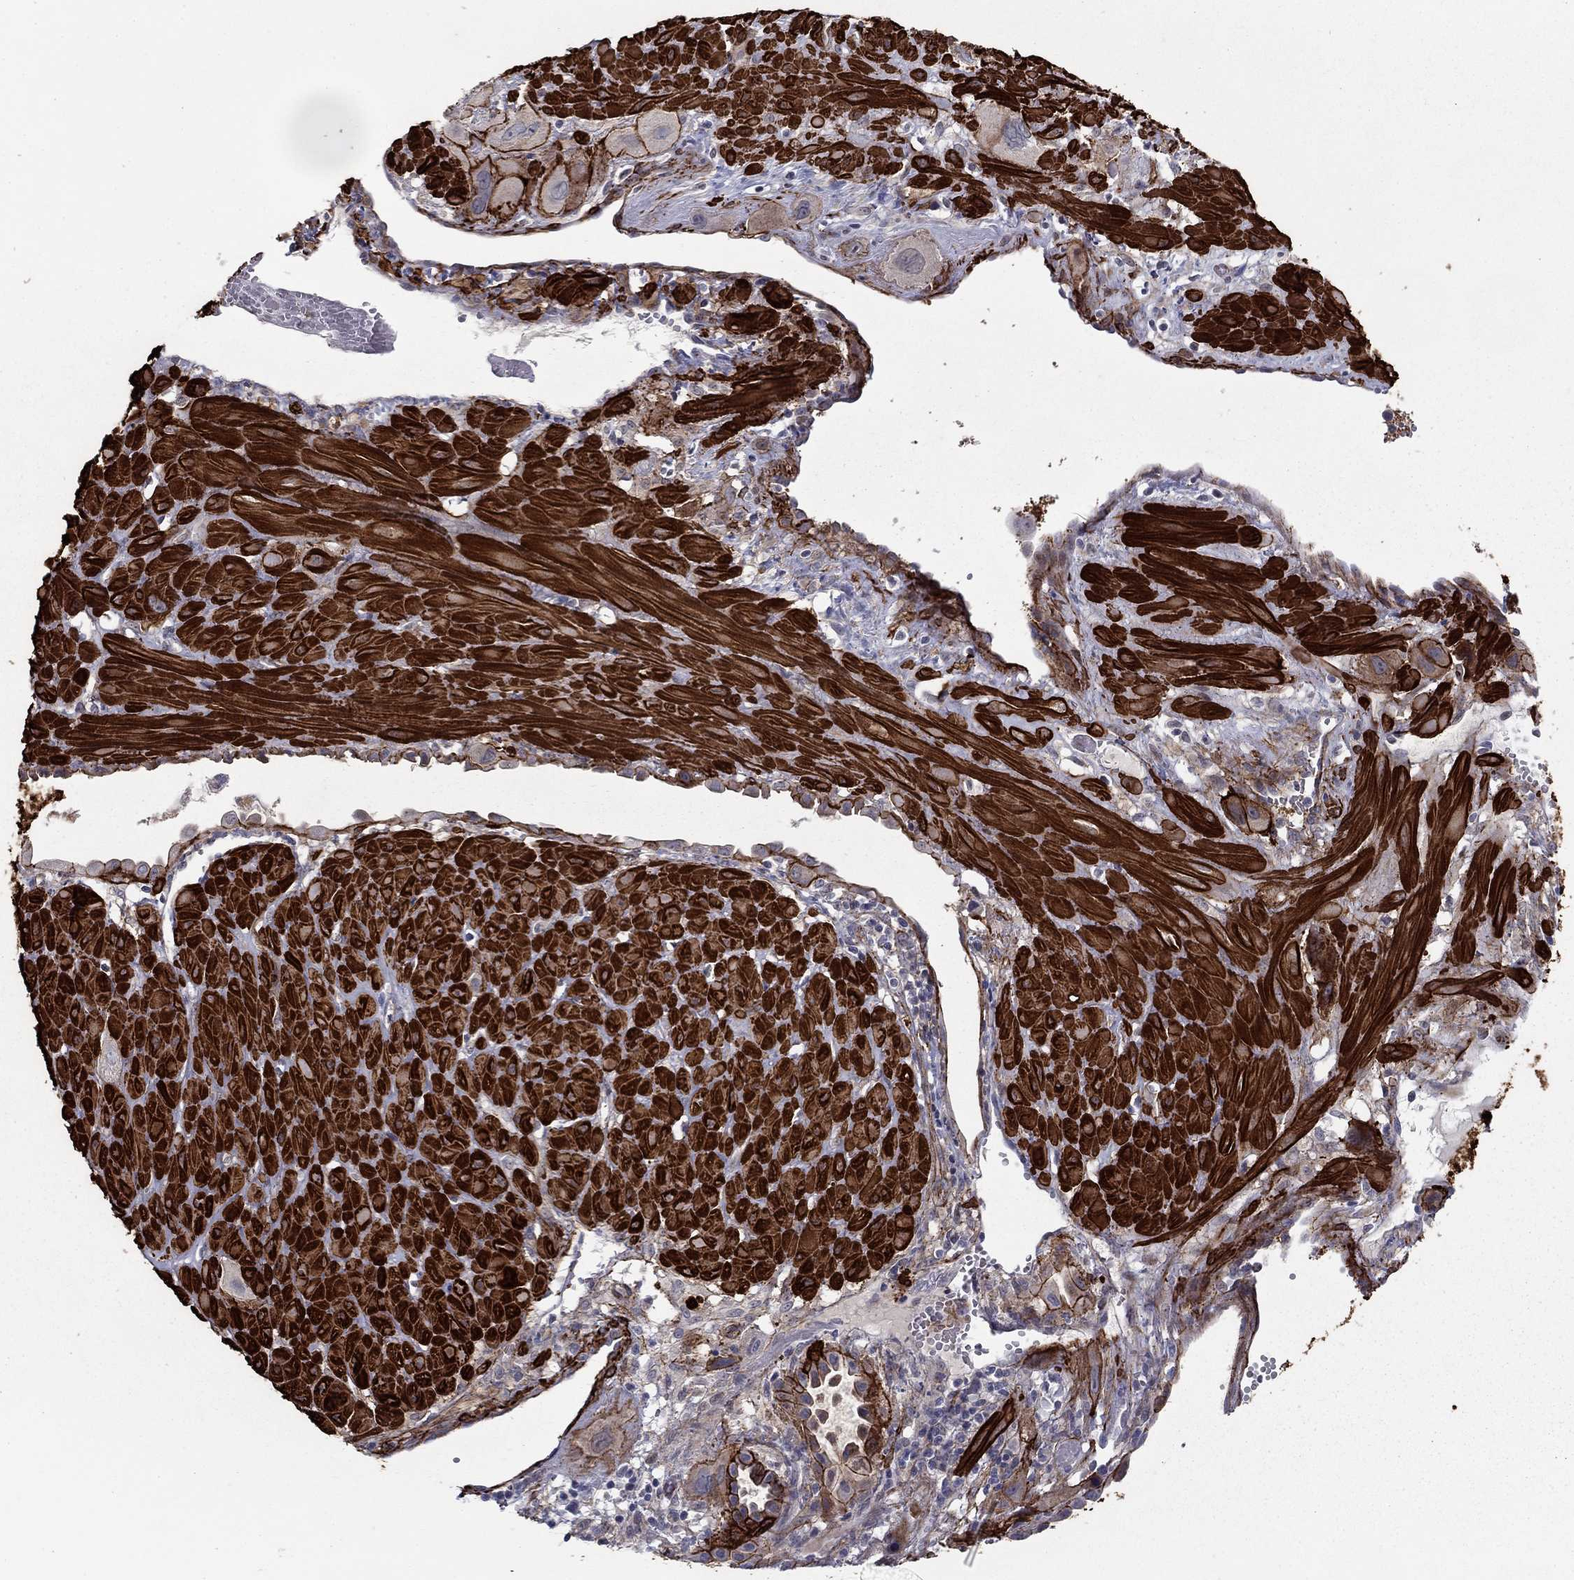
{"staining": {"intensity": "strong", "quantity": ">75%", "location": "cytoplasmic/membranous"}, "tissue": "cervical cancer", "cell_type": "Tumor cells", "image_type": "cancer", "snomed": [{"axis": "morphology", "description": "Squamous cell carcinoma, NOS"}, {"axis": "topography", "description": "Cervix"}], "caption": "IHC image of cervical cancer (squamous cell carcinoma) stained for a protein (brown), which reveals high levels of strong cytoplasmic/membranous expression in approximately >75% of tumor cells.", "gene": "KRBA1", "patient": {"sex": "female", "age": 34}}